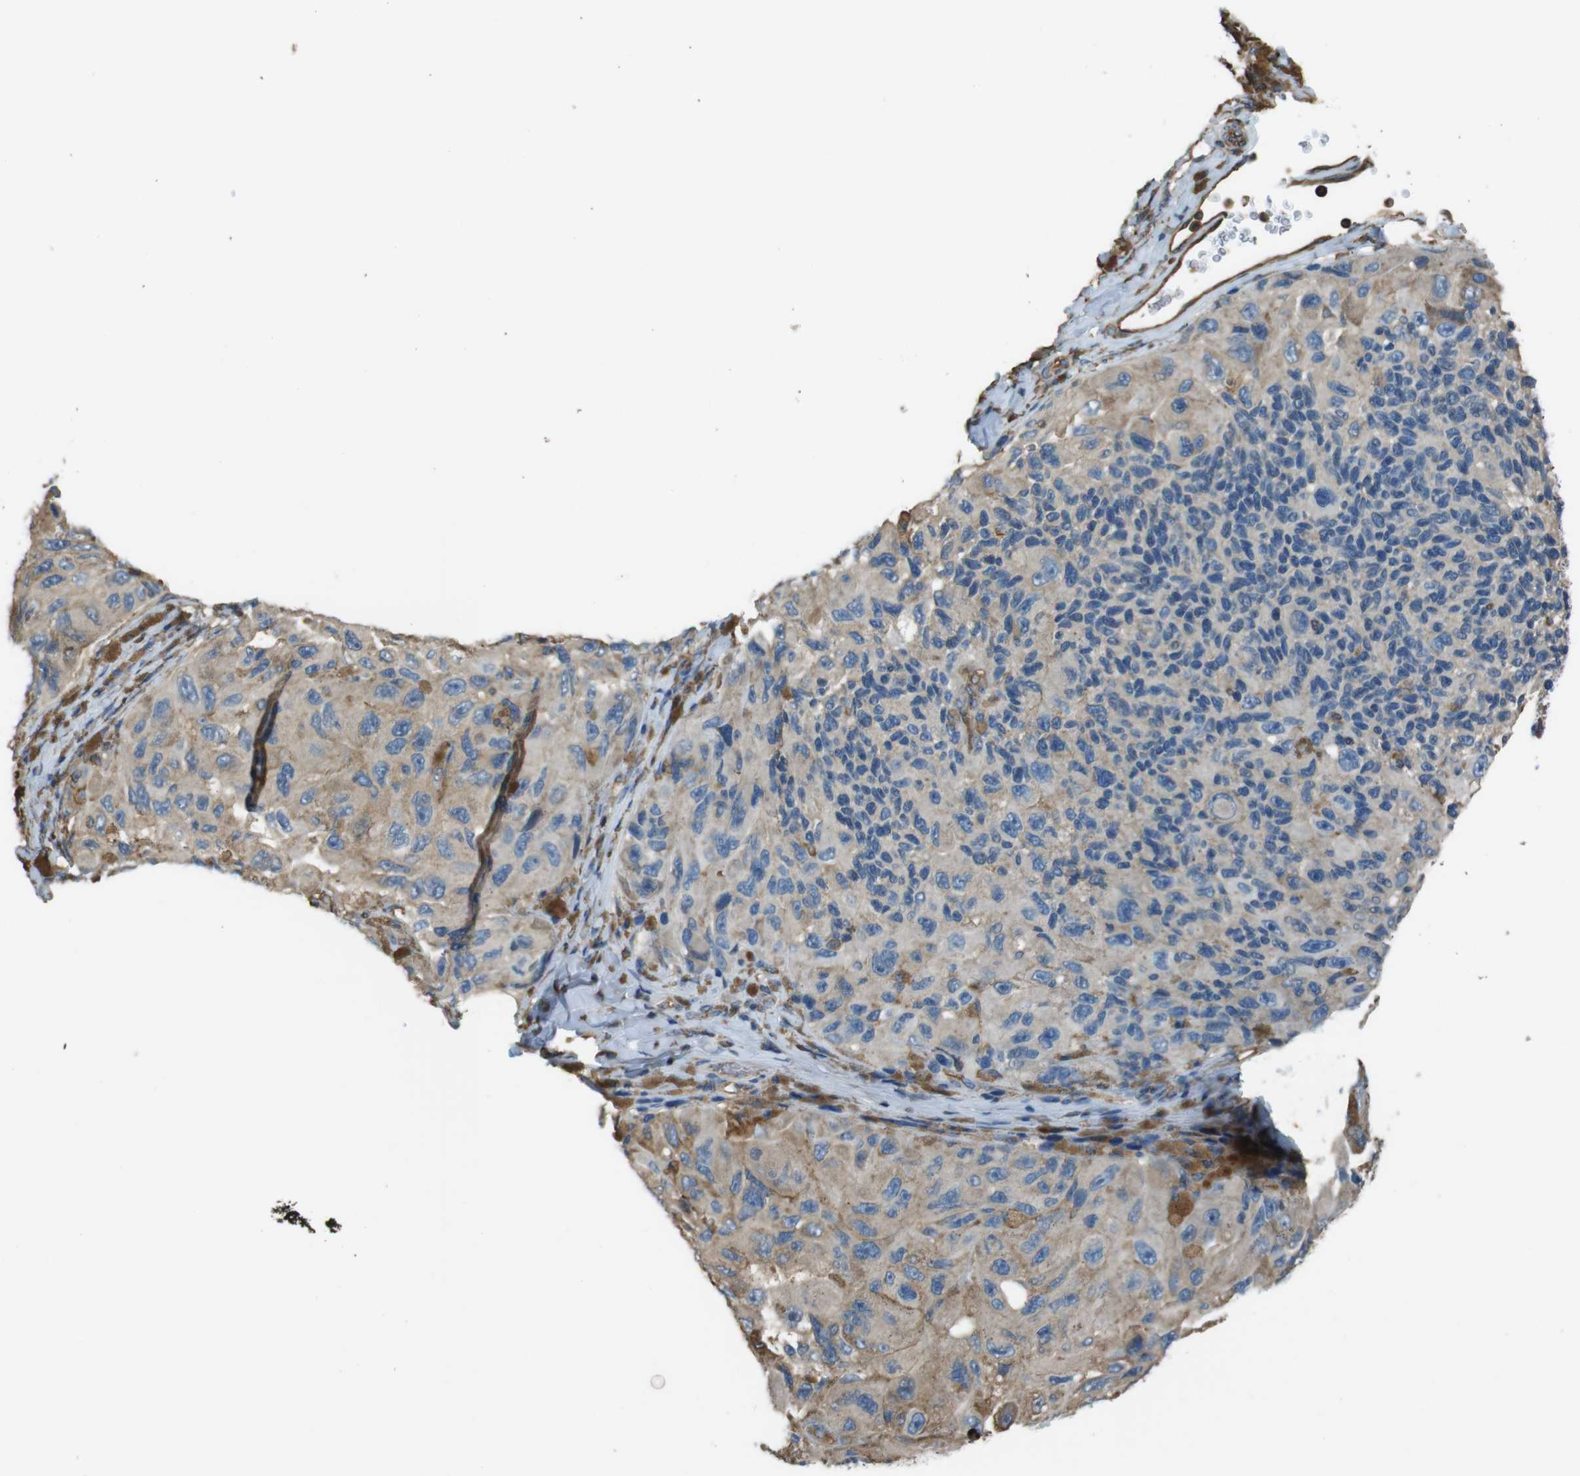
{"staining": {"intensity": "moderate", "quantity": "25%-75%", "location": "cytoplasmic/membranous"}, "tissue": "melanoma", "cell_type": "Tumor cells", "image_type": "cancer", "snomed": [{"axis": "morphology", "description": "Malignant melanoma, NOS"}, {"axis": "topography", "description": "Skin"}], "caption": "A brown stain highlights moderate cytoplasmic/membranous positivity of a protein in human malignant melanoma tumor cells. (DAB IHC, brown staining for protein, blue staining for nuclei).", "gene": "FCAR", "patient": {"sex": "female", "age": 73}}